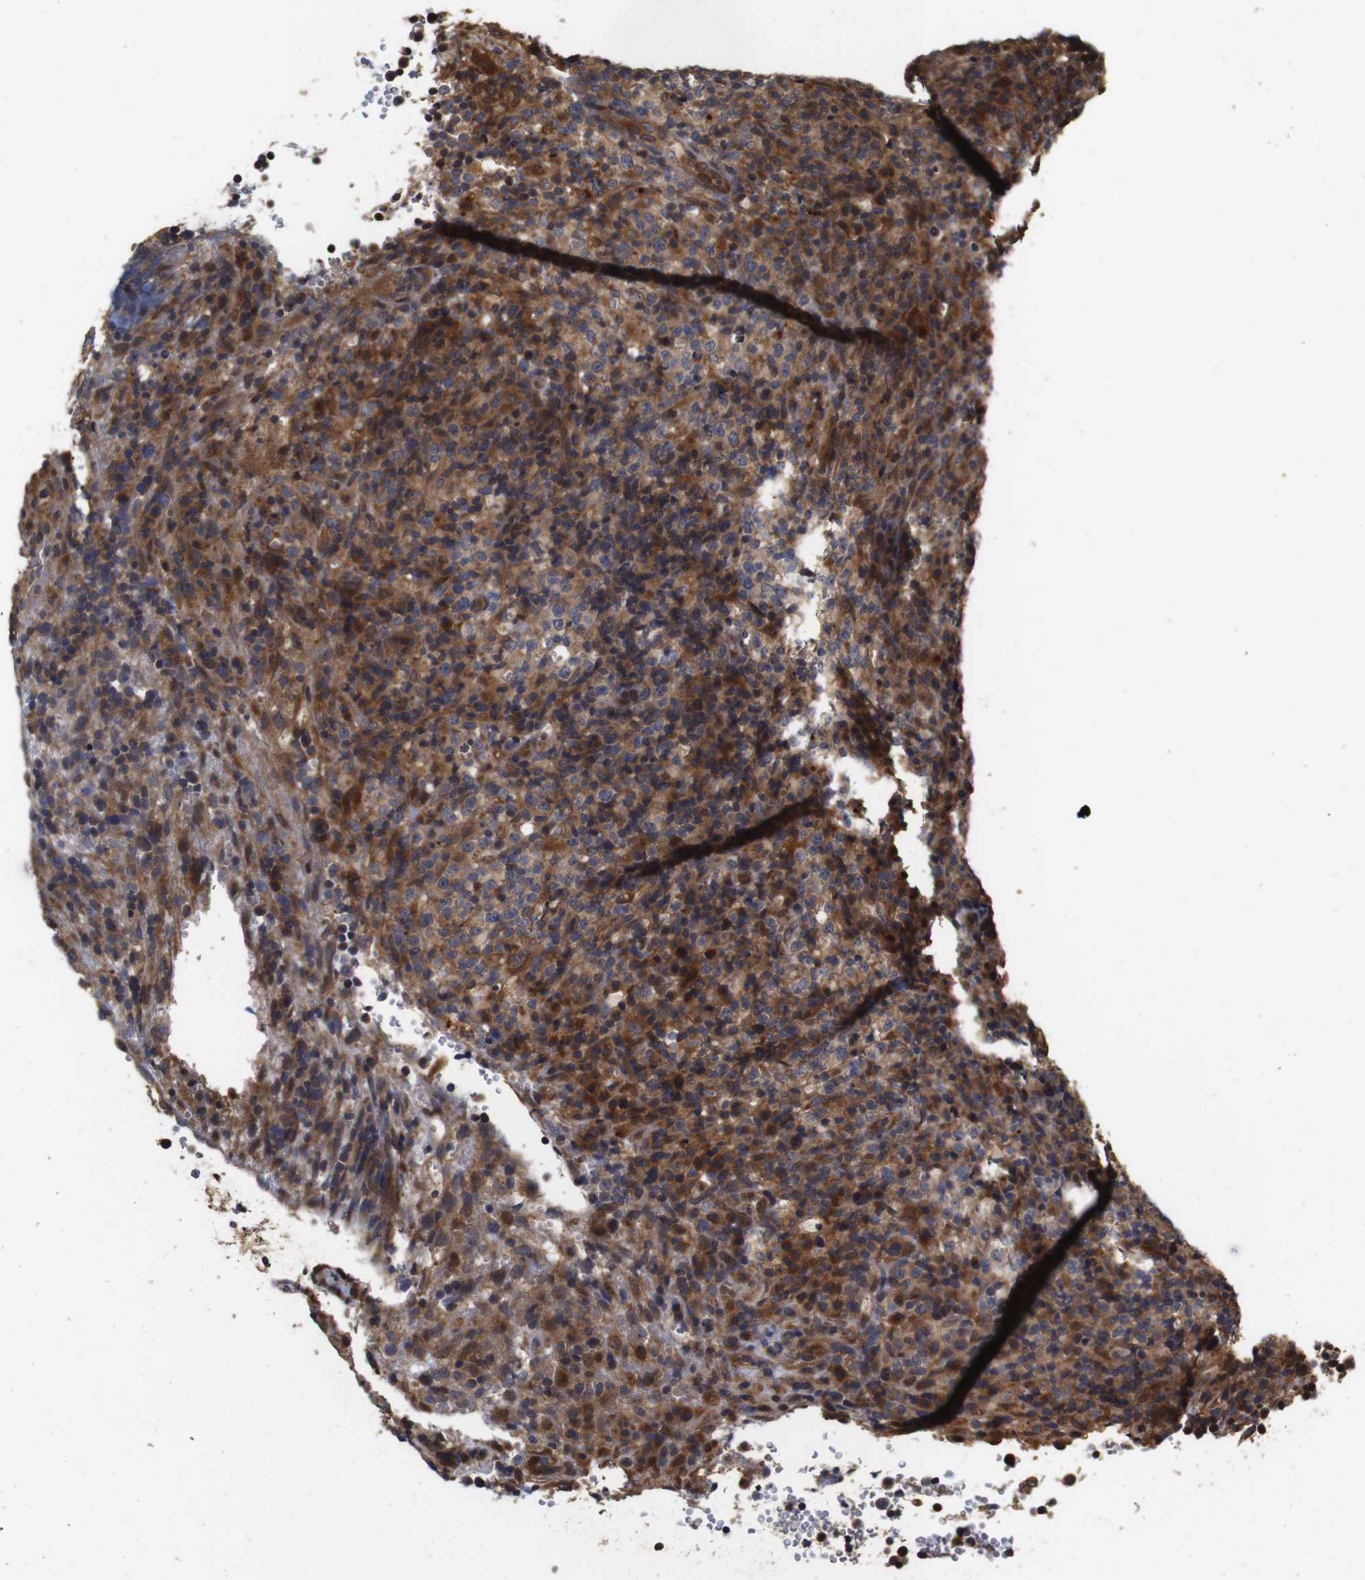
{"staining": {"intensity": "moderate", "quantity": ">75%", "location": "cytoplasmic/membranous"}, "tissue": "lymphoma", "cell_type": "Tumor cells", "image_type": "cancer", "snomed": [{"axis": "morphology", "description": "Malignant lymphoma, non-Hodgkin's type, High grade"}, {"axis": "topography", "description": "Lymph node"}], "caption": "Brown immunohistochemical staining in lymphoma shows moderate cytoplasmic/membranous staining in approximately >75% of tumor cells. Using DAB (3,3'-diaminobenzidine) (brown) and hematoxylin (blue) stains, captured at high magnification using brightfield microscopy.", "gene": "PTPN14", "patient": {"sex": "female", "age": 76}}